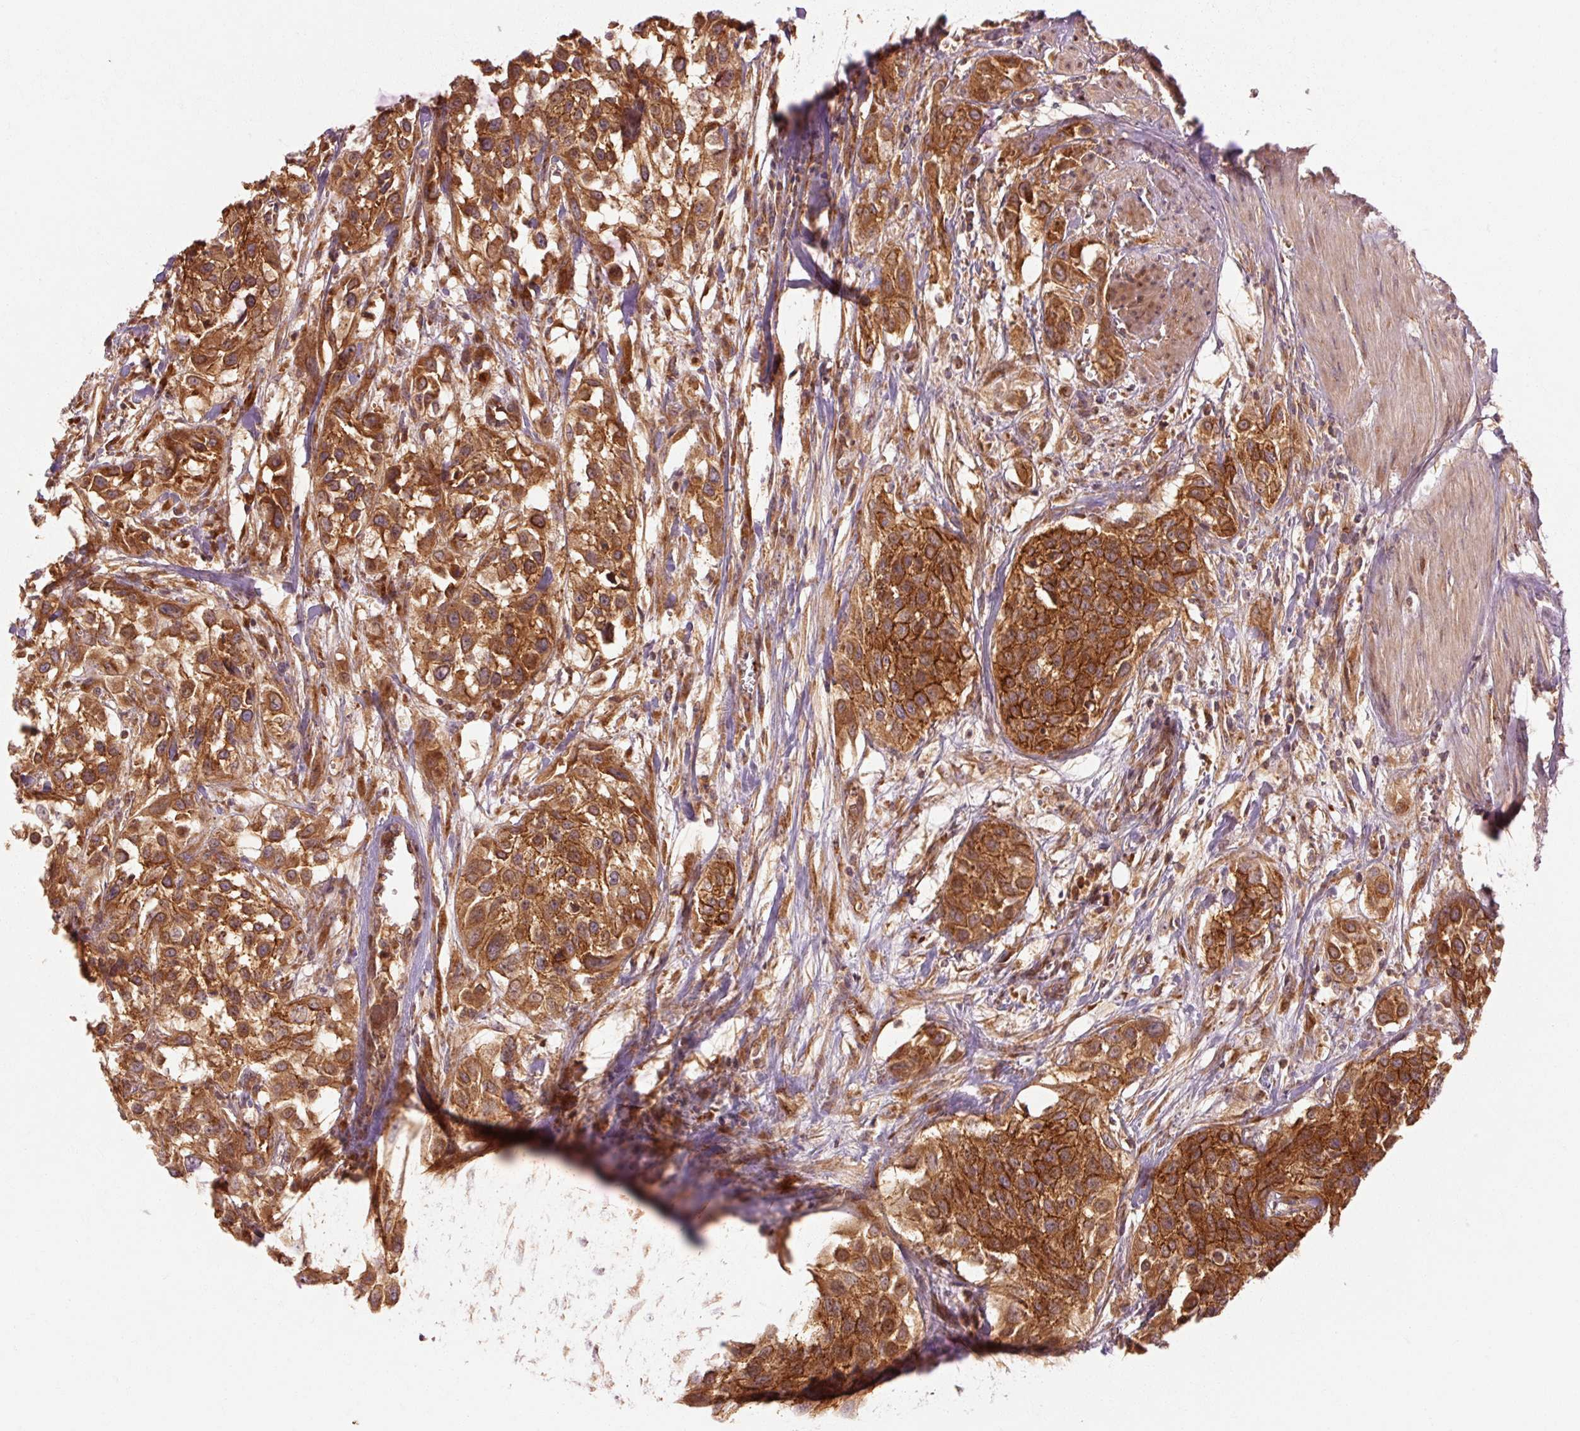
{"staining": {"intensity": "strong", "quantity": ">75%", "location": "cytoplasmic/membranous"}, "tissue": "urothelial cancer", "cell_type": "Tumor cells", "image_type": "cancer", "snomed": [{"axis": "morphology", "description": "Urothelial carcinoma, High grade"}, {"axis": "topography", "description": "Urinary bladder"}], "caption": "Immunohistochemistry image of human high-grade urothelial carcinoma stained for a protein (brown), which exhibits high levels of strong cytoplasmic/membranous staining in about >75% of tumor cells.", "gene": "CTNNA1", "patient": {"sex": "male", "age": 57}}